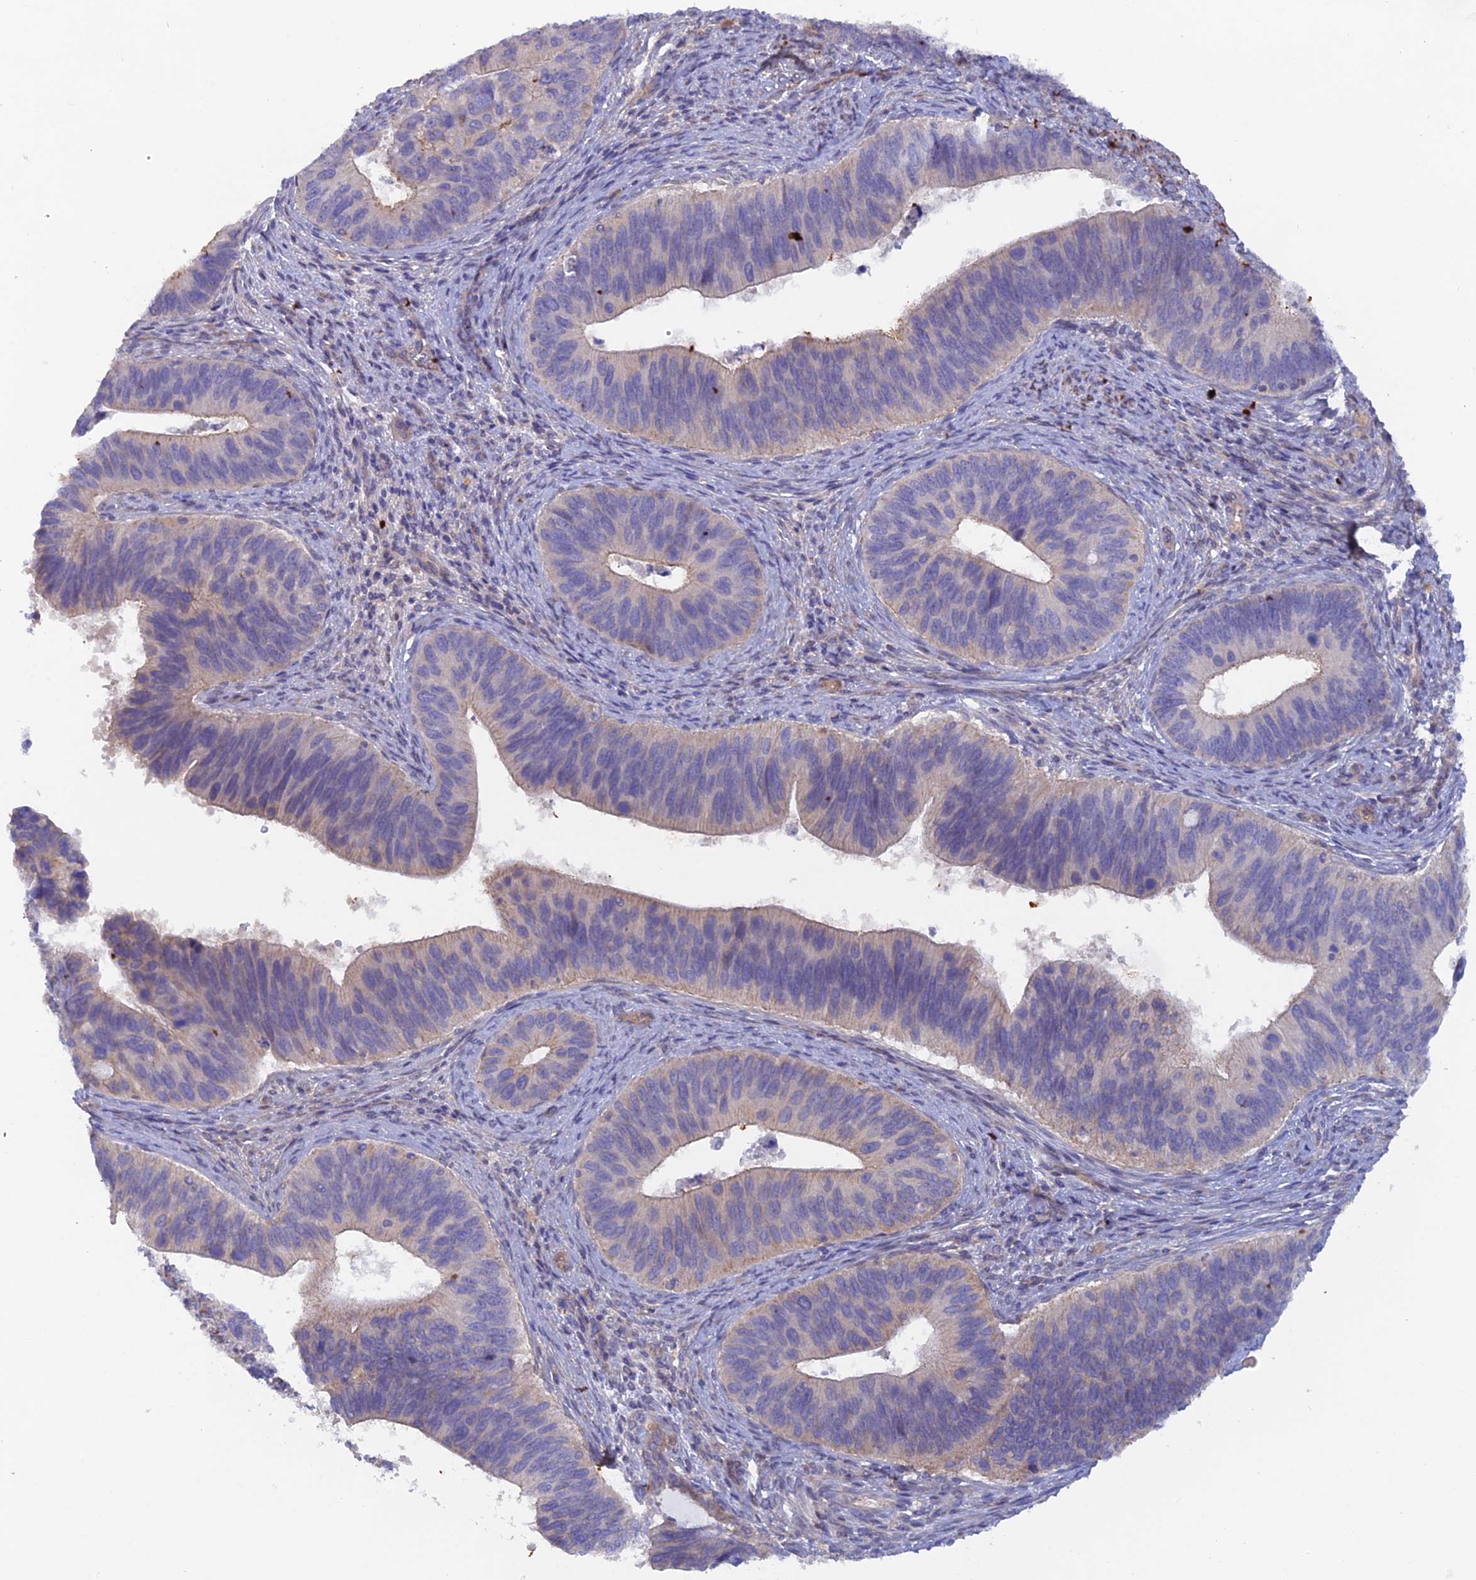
{"staining": {"intensity": "moderate", "quantity": "<25%", "location": "cytoplasmic/membranous"}, "tissue": "cervical cancer", "cell_type": "Tumor cells", "image_type": "cancer", "snomed": [{"axis": "morphology", "description": "Adenocarcinoma, NOS"}, {"axis": "topography", "description": "Cervix"}], "caption": "Adenocarcinoma (cervical) was stained to show a protein in brown. There is low levels of moderate cytoplasmic/membranous expression in approximately <25% of tumor cells.", "gene": "FZR1", "patient": {"sex": "female", "age": 42}}